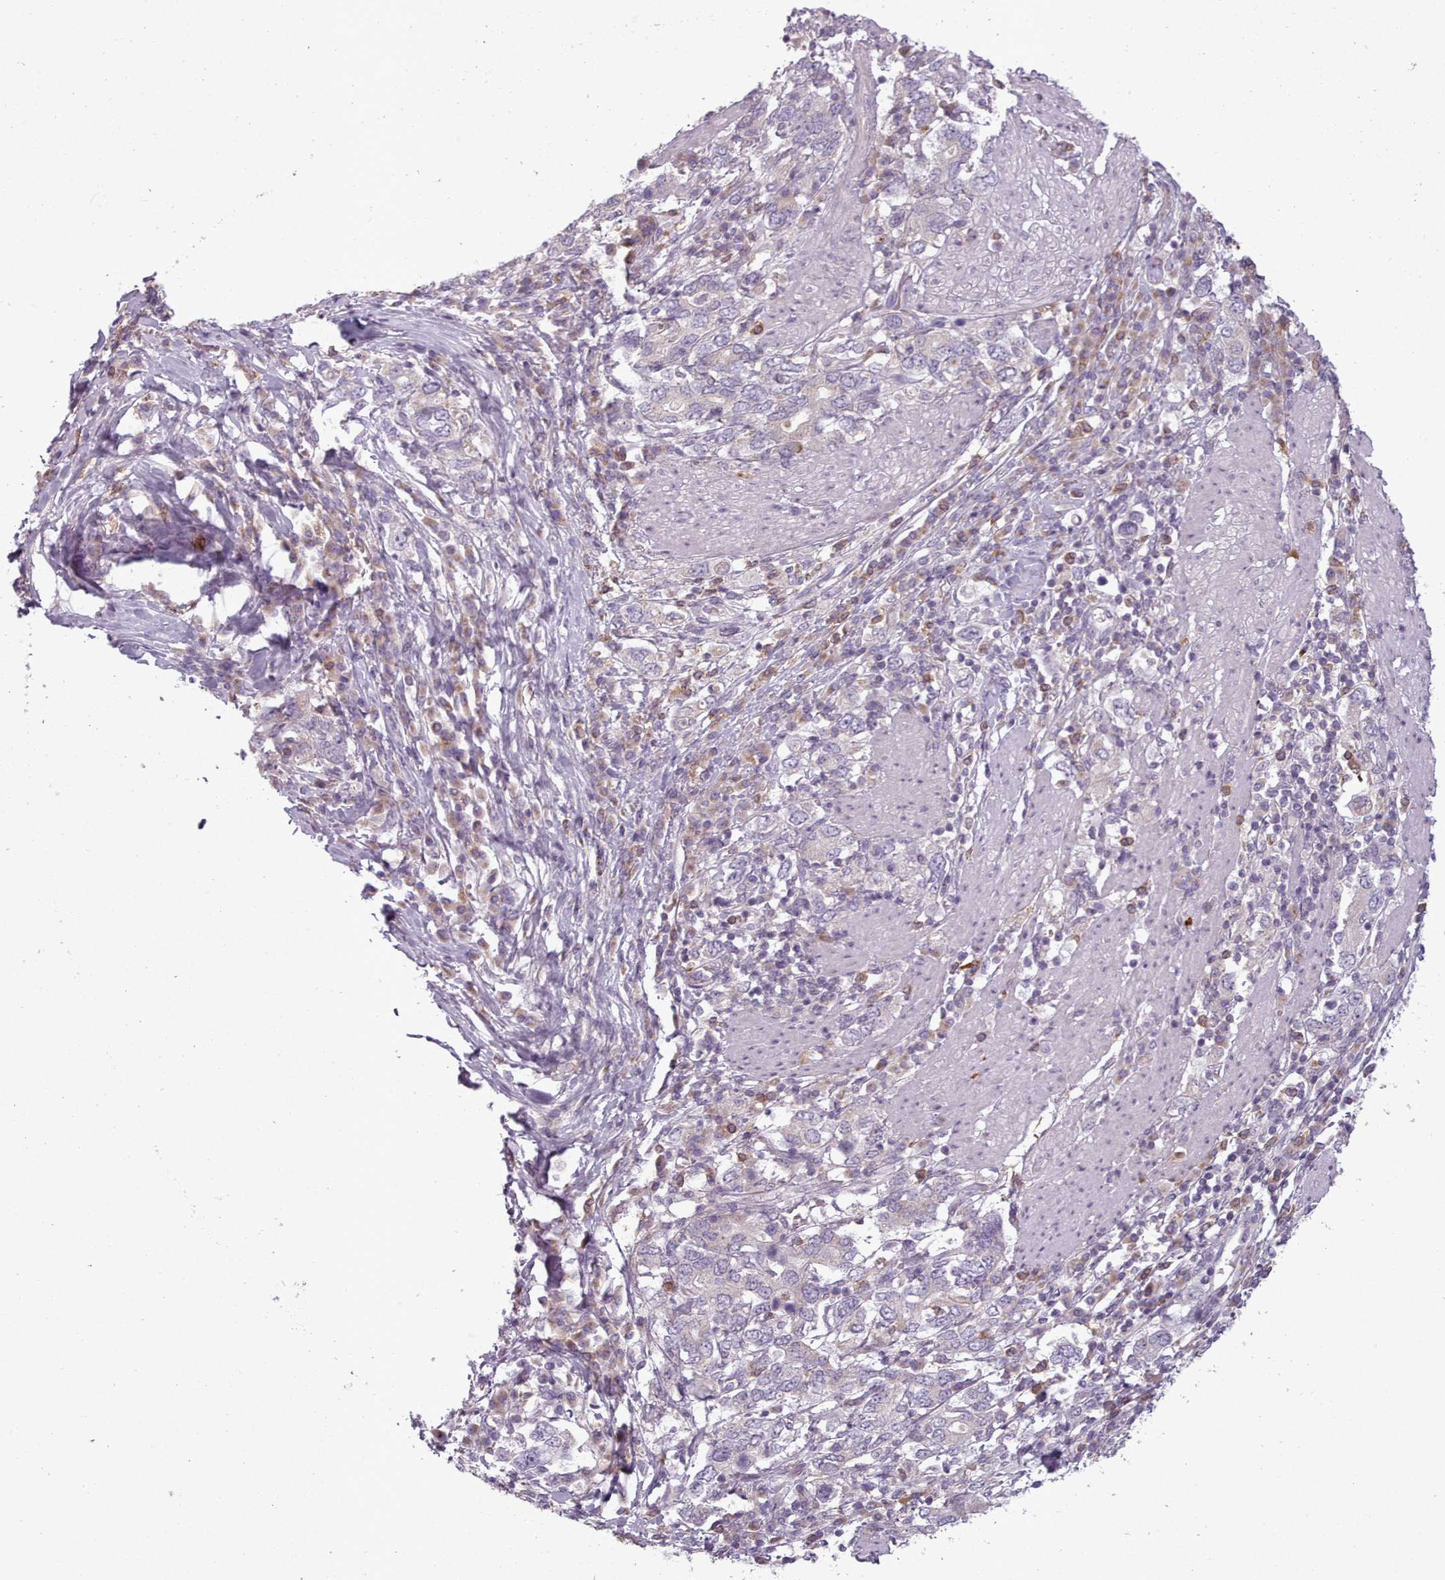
{"staining": {"intensity": "negative", "quantity": "none", "location": "none"}, "tissue": "stomach cancer", "cell_type": "Tumor cells", "image_type": "cancer", "snomed": [{"axis": "morphology", "description": "Adenocarcinoma, NOS"}, {"axis": "topography", "description": "Stomach, upper"}, {"axis": "topography", "description": "Stomach"}], "caption": "High power microscopy histopathology image of an immunohistochemistry photomicrograph of stomach adenocarcinoma, revealing no significant positivity in tumor cells.", "gene": "LAPTM5", "patient": {"sex": "male", "age": 62}}